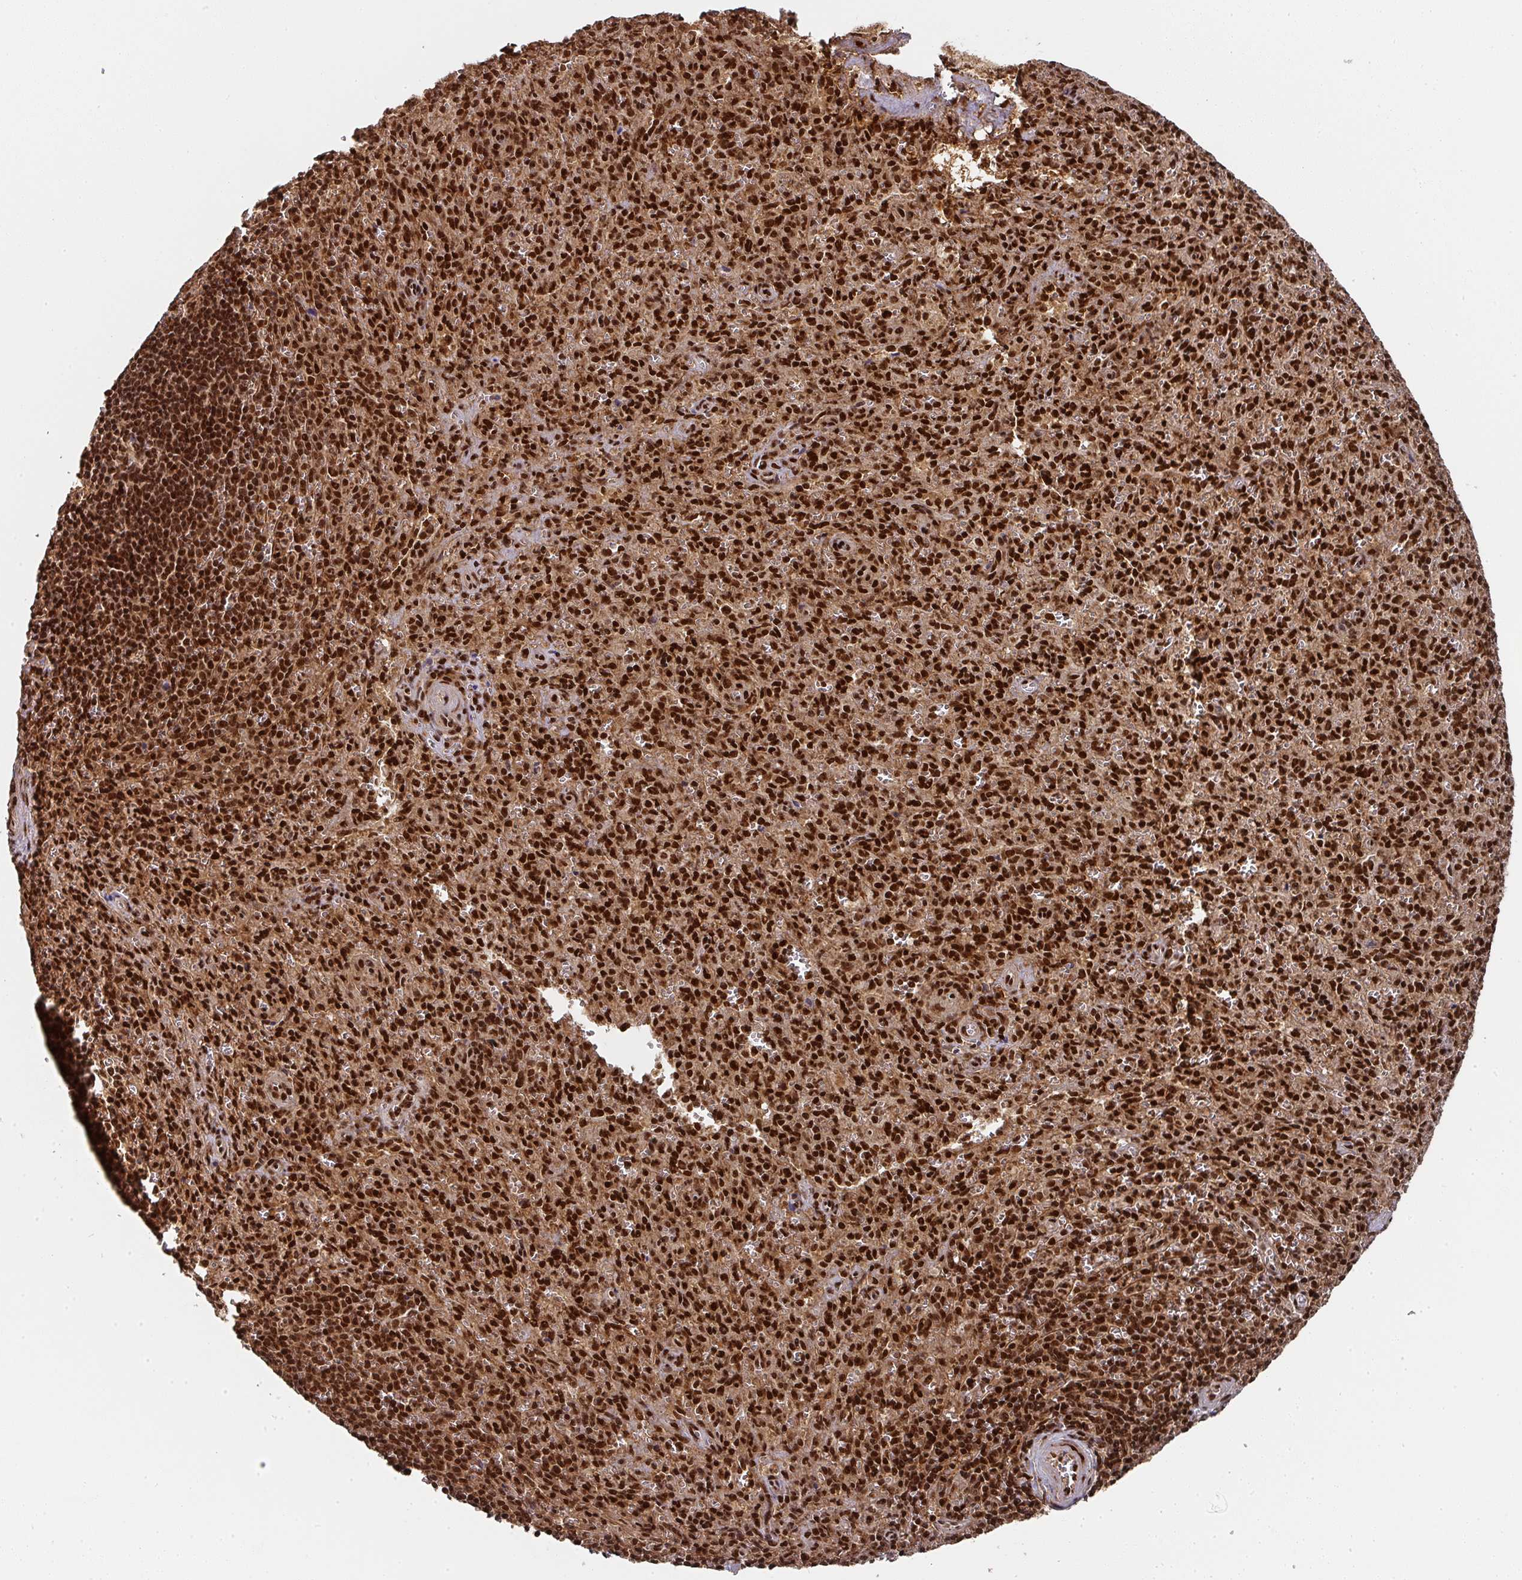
{"staining": {"intensity": "strong", "quantity": ">75%", "location": "nuclear"}, "tissue": "spleen", "cell_type": "Cells in red pulp", "image_type": "normal", "snomed": [{"axis": "morphology", "description": "Normal tissue, NOS"}, {"axis": "topography", "description": "Spleen"}], "caption": "DAB immunohistochemical staining of normal spleen displays strong nuclear protein staining in approximately >75% of cells in red pulp. The protein of interest is stained brown, and the nuclei are stained in blue (DAB IHC with brightfield microscopy, high magnification).", "gene": "DIDO1", "patient": {"sex": "female", "age": 26}}